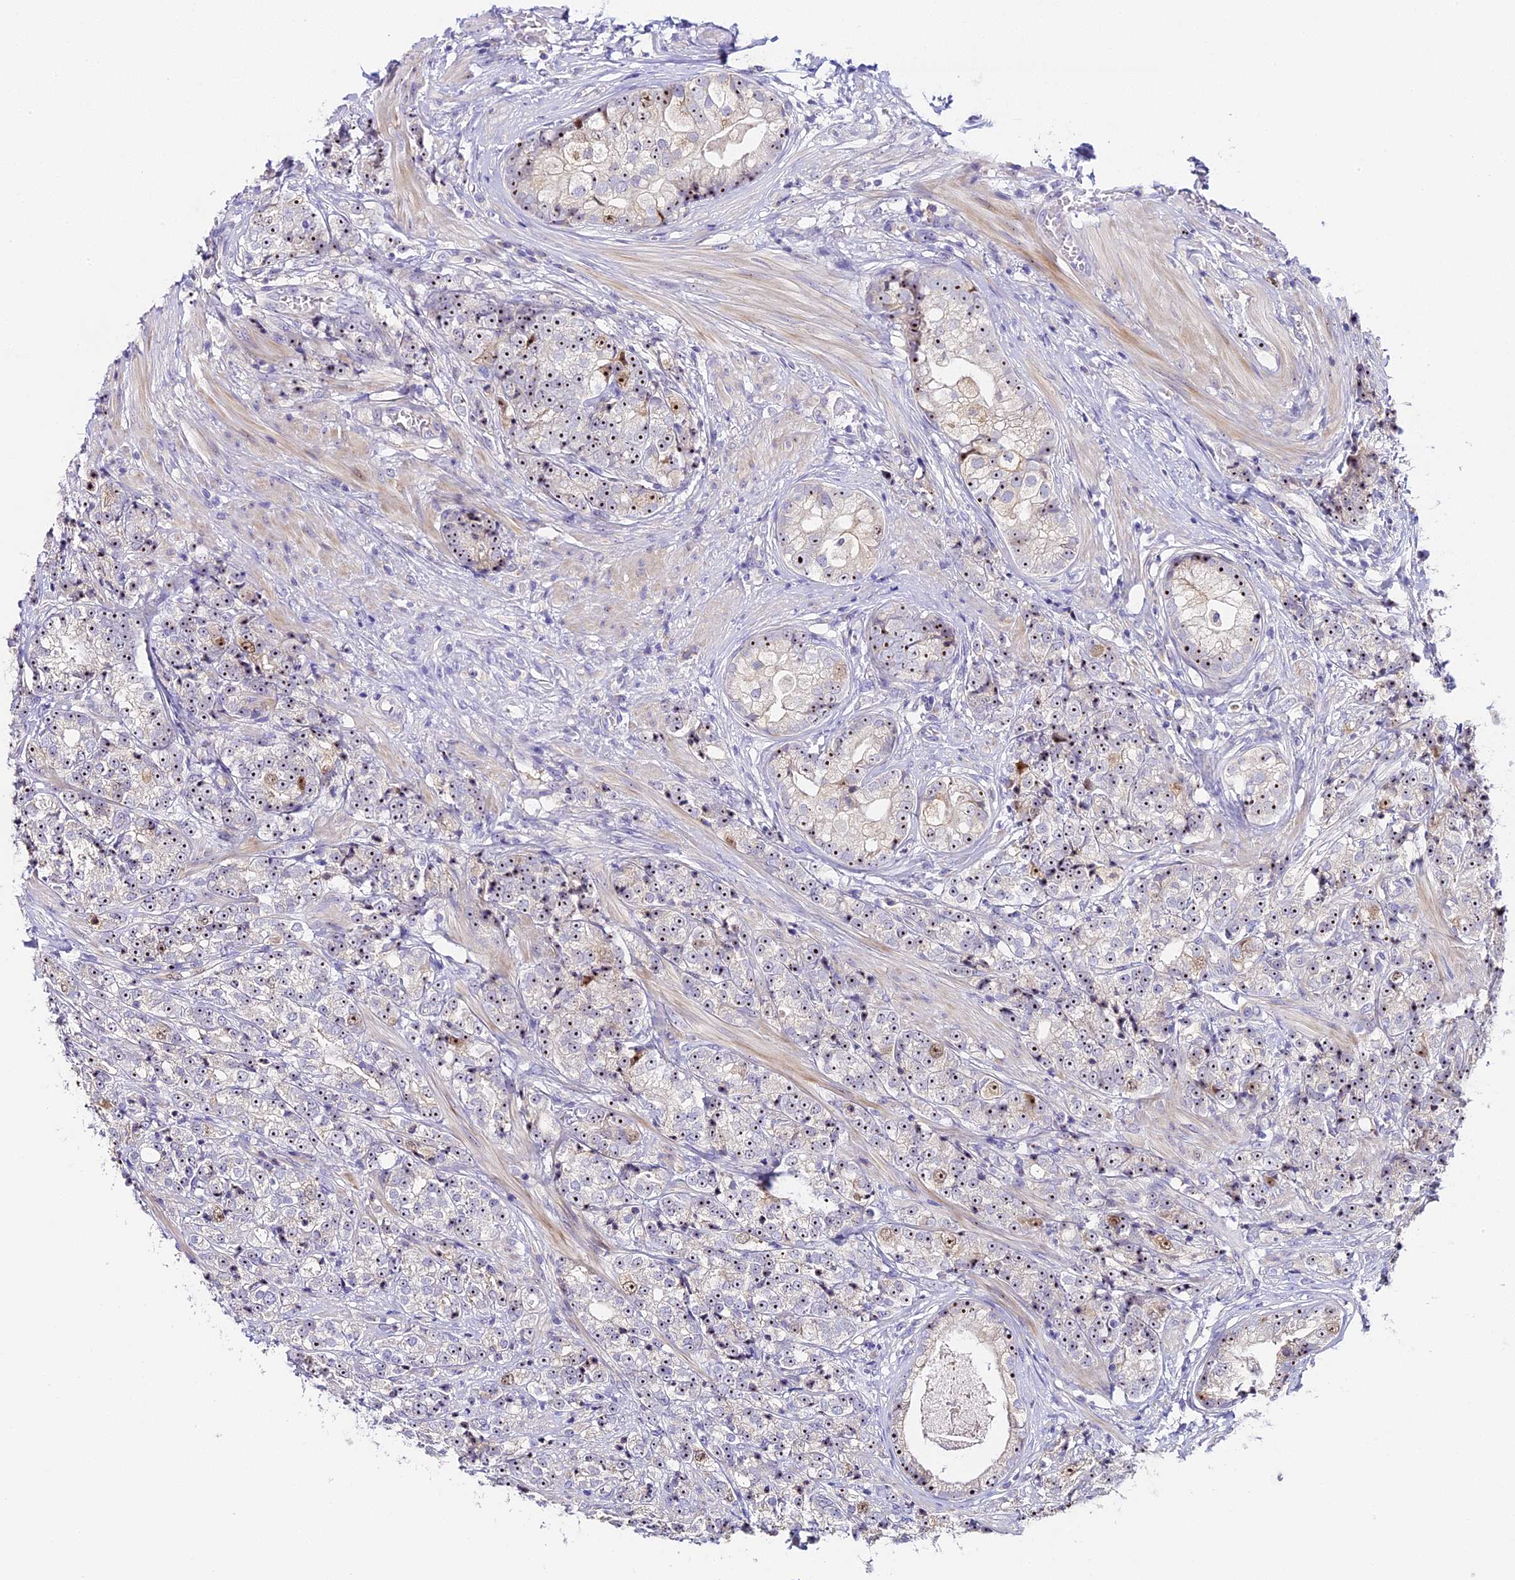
{"staining": {"intensity": "moderate", "quantity": "25%-75%", "location": "nuclear"}, "tissue": "prostate cancer", "cell_type": "Tumor cells", "image_type": "cancer", "snomed": [{"axis": "morphology", "description": "Adenocarcinoma, High grade"}, {"axis": "topography", "description": "Prostate"}], "caption": "Prostate cancer stained for a protein (brown) shows moderate nuclear positive staining in approximately 25%-75% of tumor cells.", "gene": "RAD51", "patient": {"sex": "male", "age": 69}}